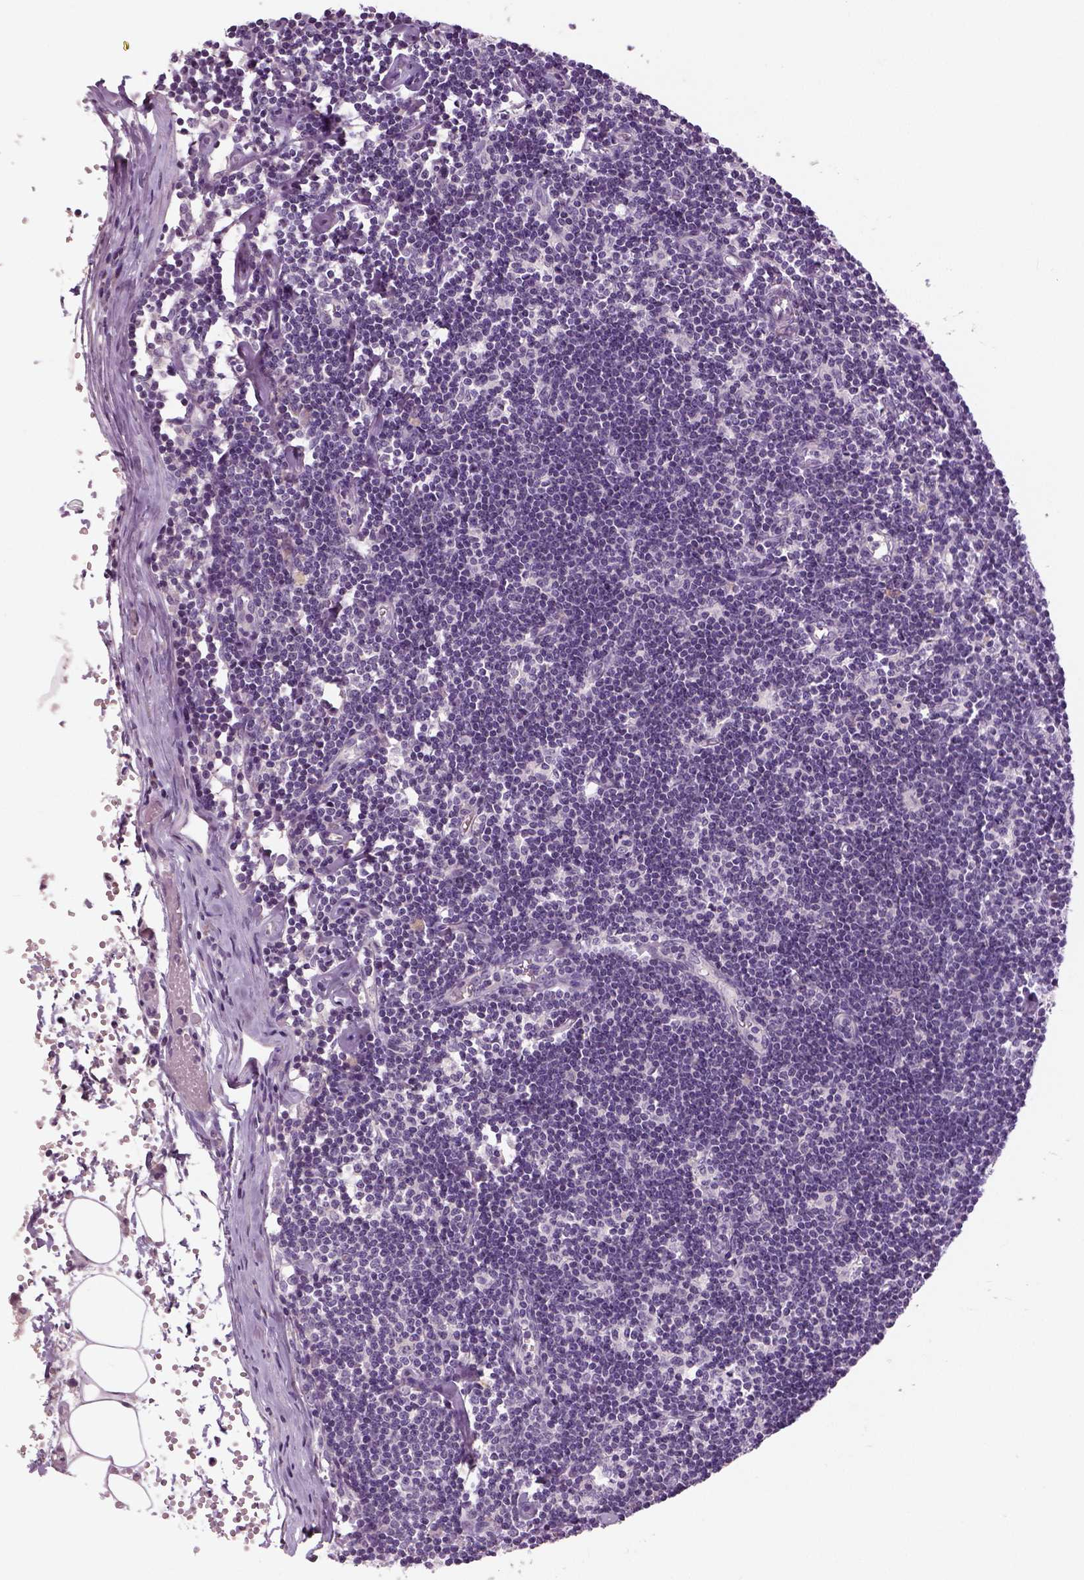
{"staining": {"intensity": "negative", "quantity": "none", "location": "none"}, "tissue": "lymph node", "cell_type": "Germinal center cells", "image_type": "normal", "snomed": [{"axis": "morphology", "description": "Normal tissue, NOS"}, {"axis": "topography", "description": "Lymph node"}], "caption": "Micrograph shows no significant protein expression in germinal center cells of benign lymph node. Brightfield microscopy of immunohistochemistry (IHC) stained with DAB (brown) and hematoxylin (blue), captured at high magnification.", "gene": "NECAB1", "patient": {"sex": "female", "age": 42}}